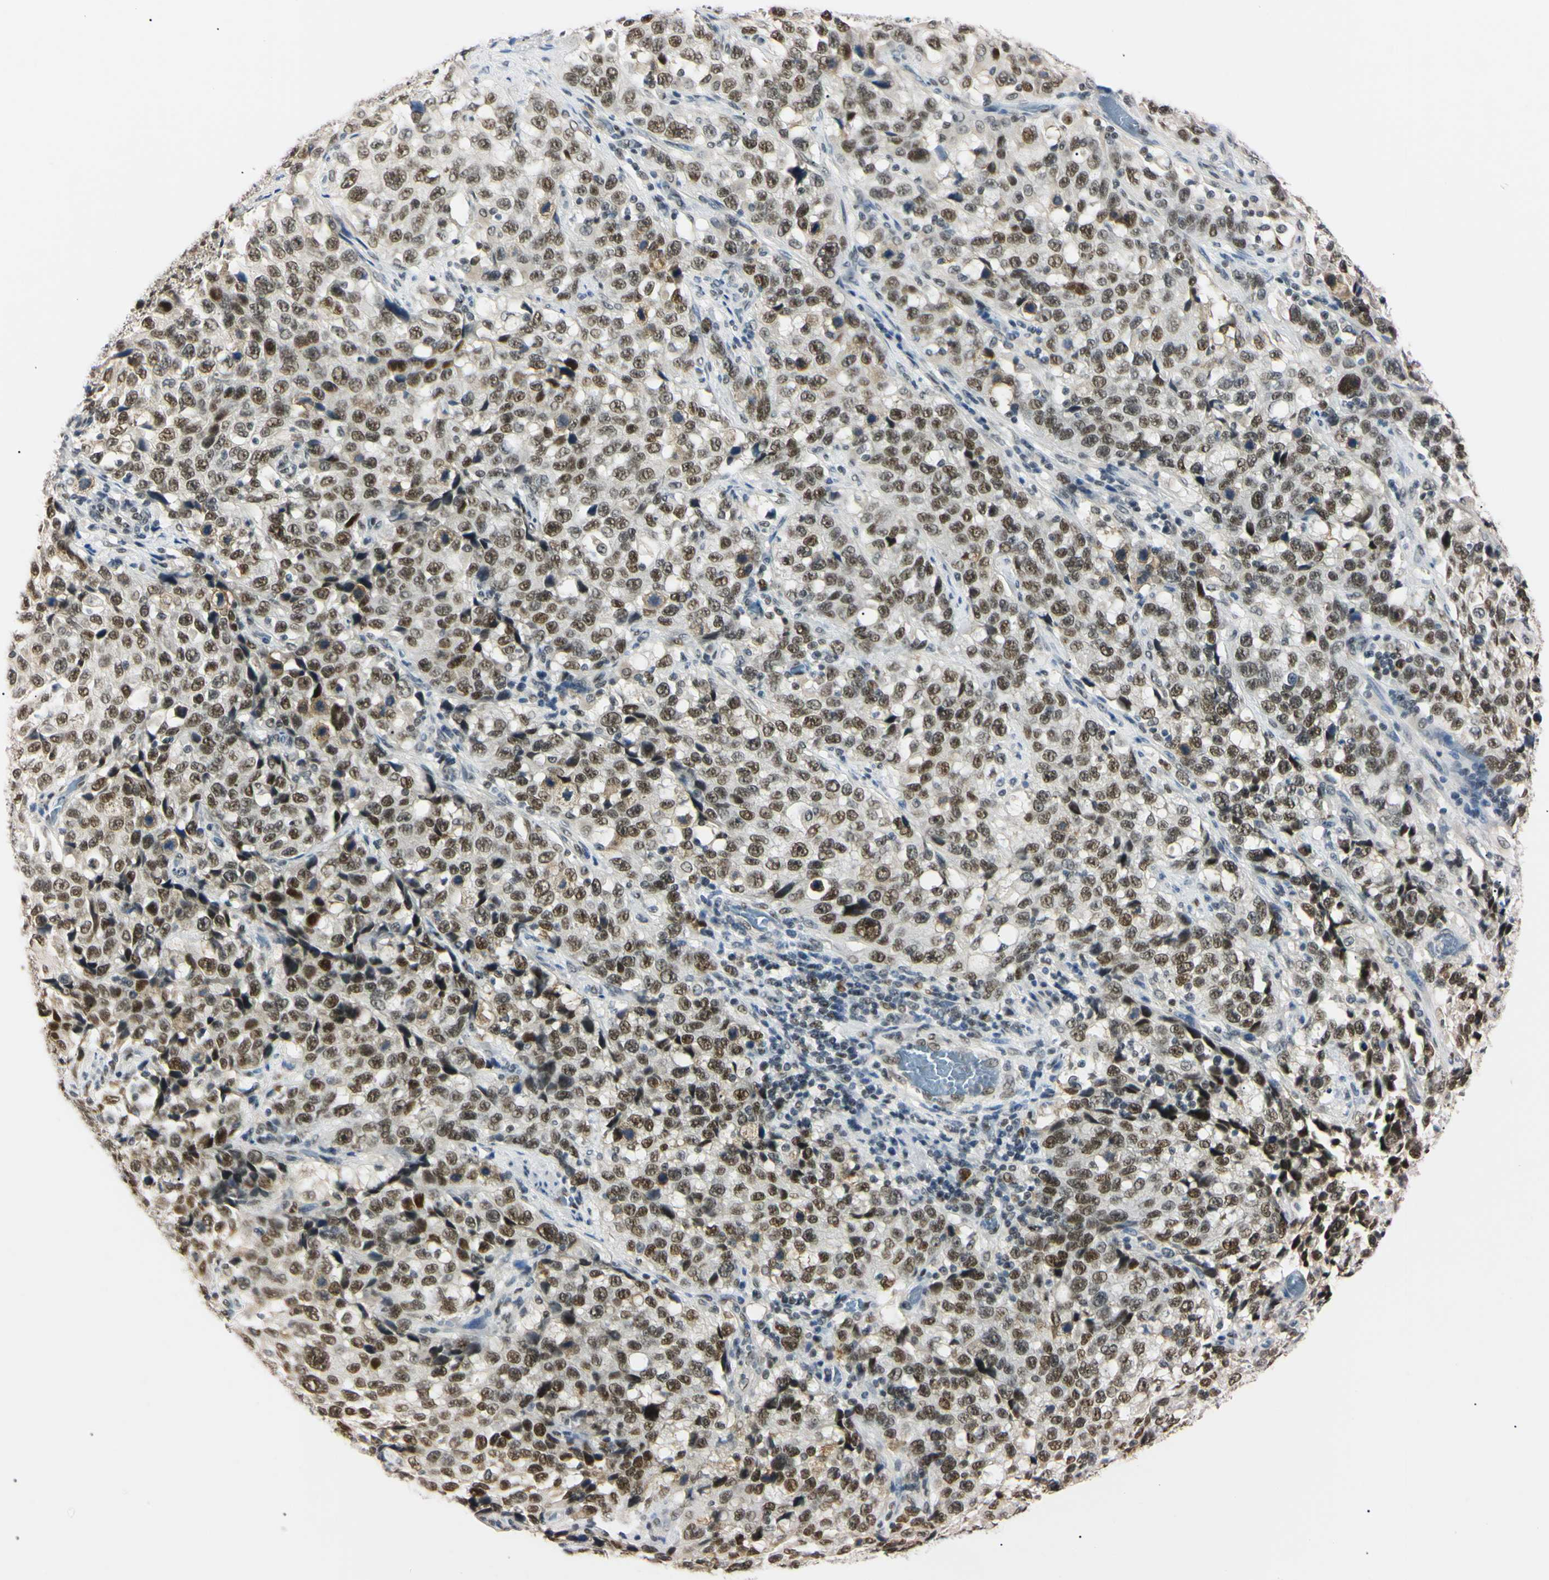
{"staining": {"intensity": "moderate", "quantity": ">75%", "location": "nuclear"}, "tissue": "stomach cancer", "cell_type": "Tumor cells", "image_type": "cancer", "snomed": [{"axis": "morphology", "description": "Normal tissue, NOS"}, {"axis": "morphology", "description": "Adenocarcinoma, NOS"}, {"axis": "topography", "description": "Stomach"}], "caption": "Adenocarcinoma (stomach) tissue displays moderate nuclear positivity in about >75% of tumor cells, visualized by immunohistochemistry.", "gene": "ZNF134", "patient": {"sex": "male", "age": 48}}